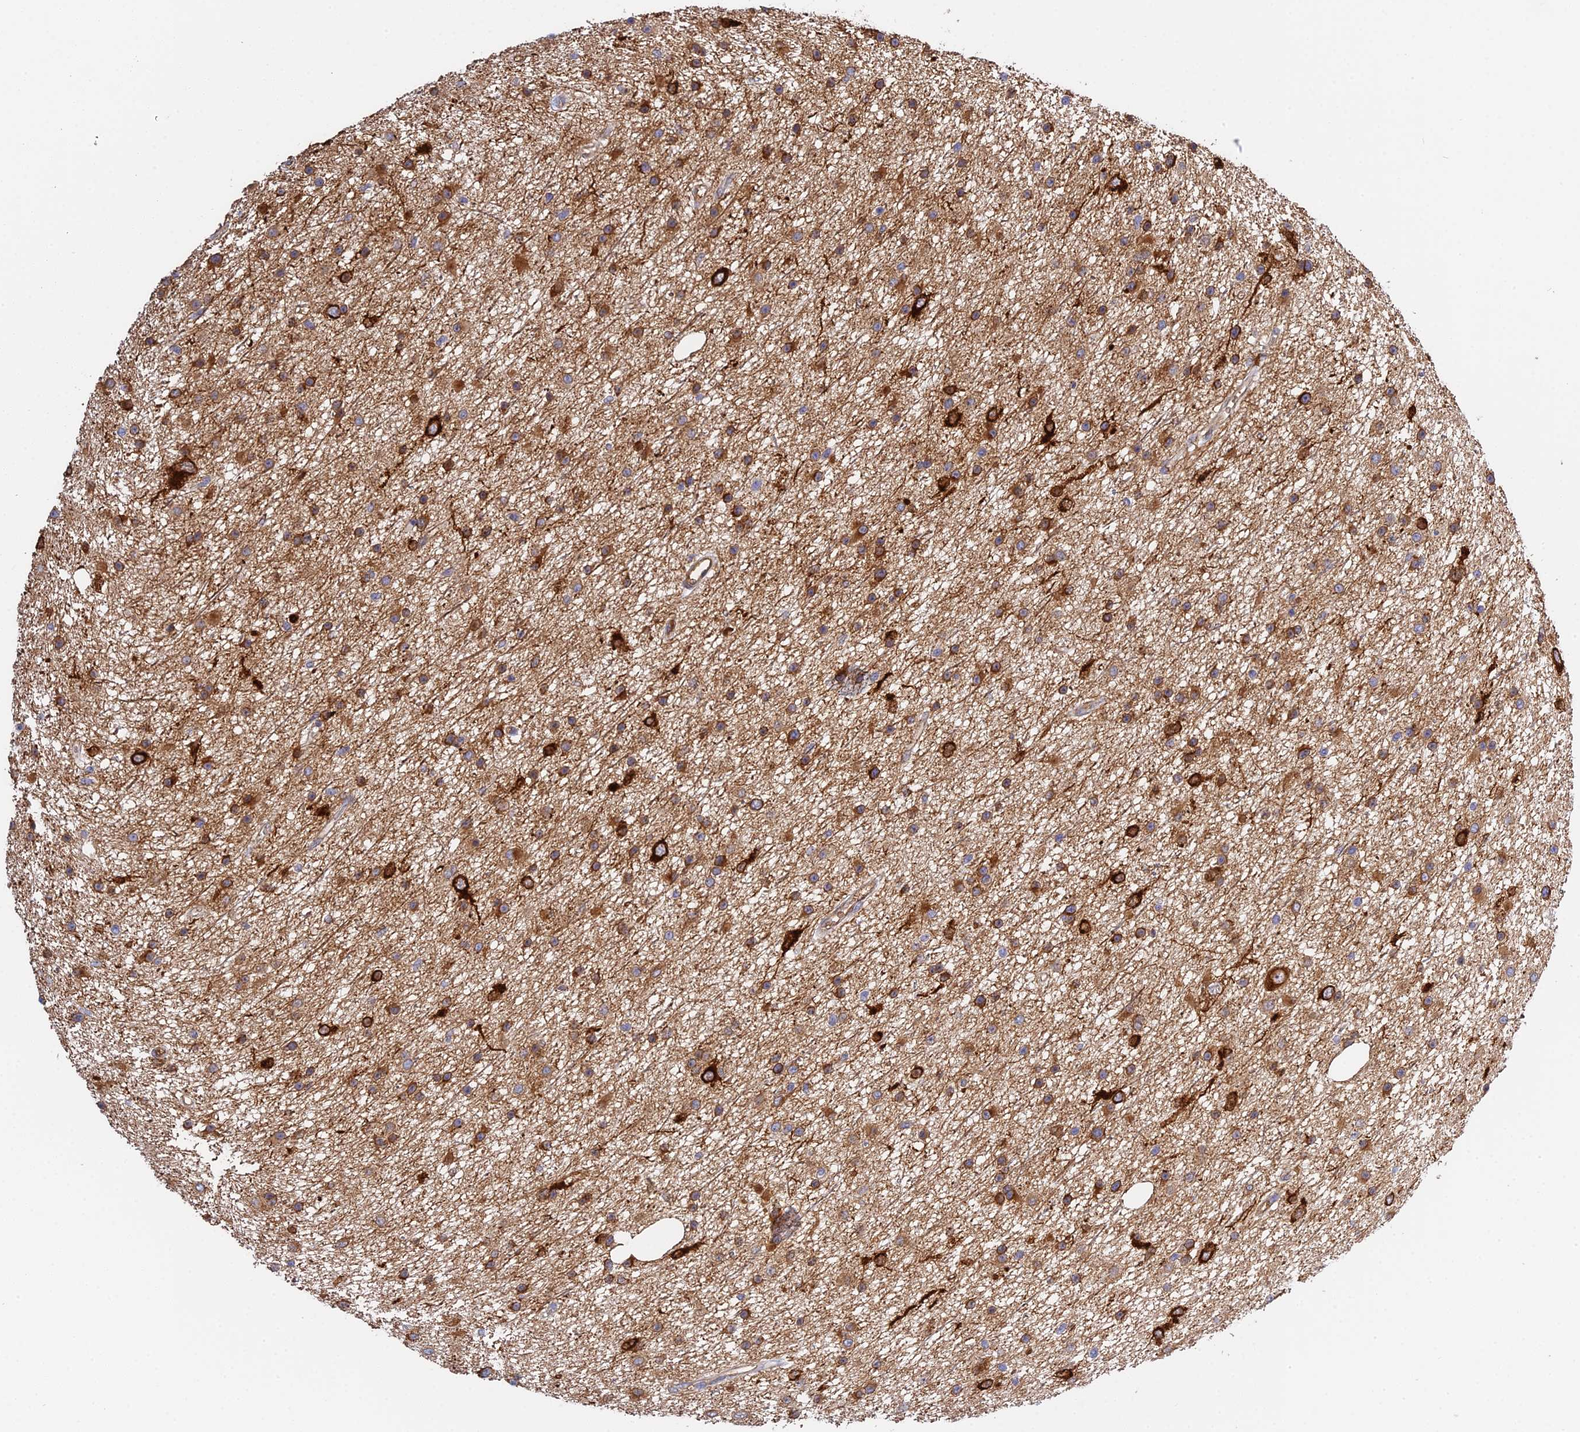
{"staining": {"intensity": "moderate", "quantity": ">75%", "location": "cytoplasmic/membranous"}, "tissue": "glioma", "cell_type": "Tumor cells", "image_type": "cancer", "snomed": [{"axis": "morphology", "description": "Glioma, malignant, Low grade"}, {"axis": "topography", "description": "Cerebral cortex"}], "caption": "A histopathology image of malignant glioma (low-grade) stained for a protein displays moderate cytoplasmic/membranous brown staining in tumor cells.", "gene": "PZP", "patient": {"sex": "female", "age": 39}}